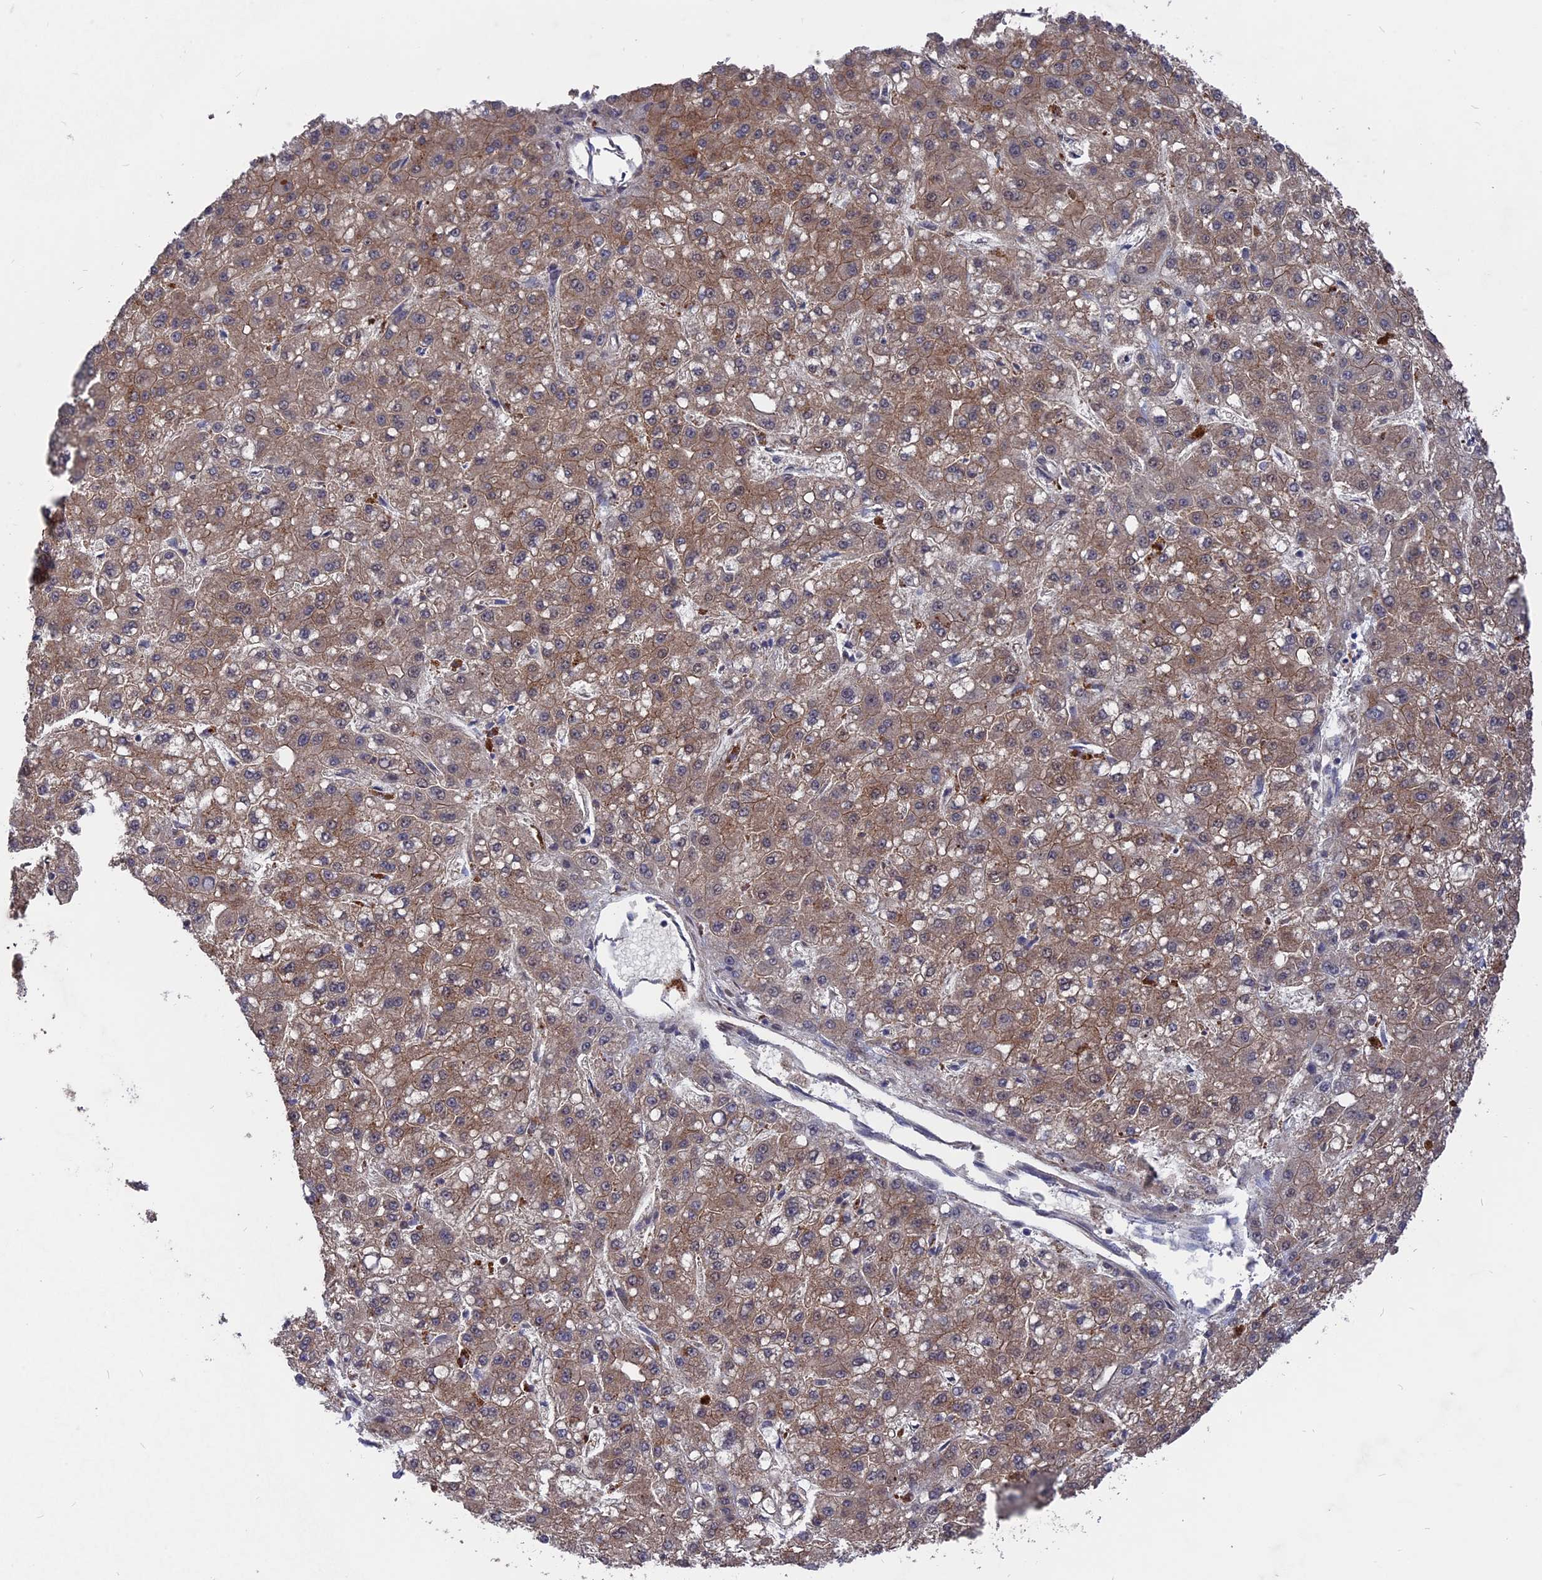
{"staining": {"intensity": "moderate", "quantity": ">75%", "location": "cytoplasmic/membranous"}, "tissue": "liver cancer", "cell_type": "Tumor cells", "image_type": "cancer", "snomed": [{"axis": "morphology", "description": "Carcinoma, Hepatocellular, NOS"}, {"axis": "topography", "description": "Liver"}], "caption": "Moderate cytoplasmic/membranous positivity is identified in about >75% of tumor cells in liver cancer.", "gene": "NOSIP", "patient": {"sex": "male", "age": 67}}